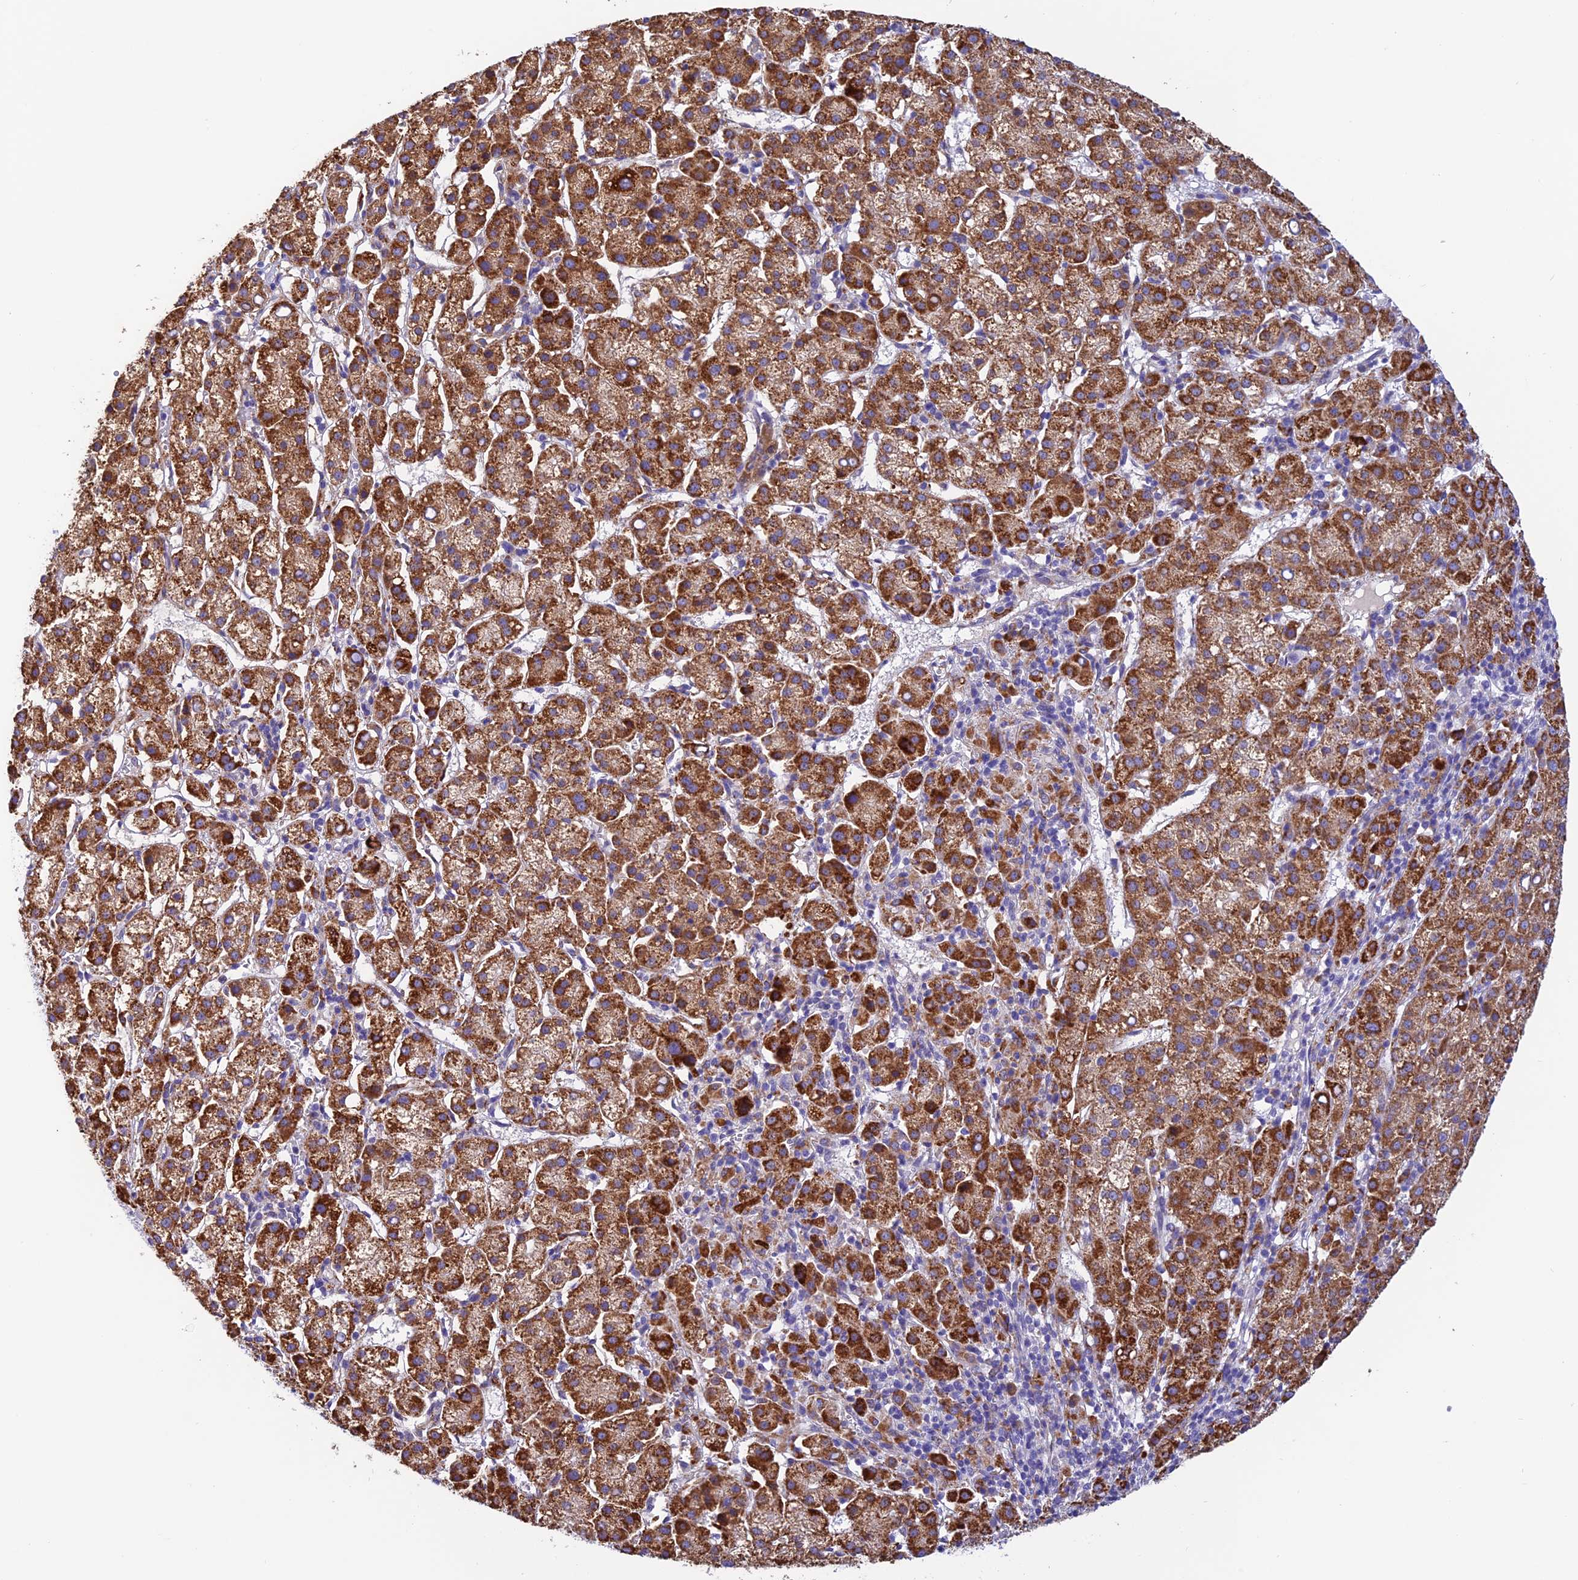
{"staining": {"intensity": "strong", "quantity": ">75%", "location": "cytoplasmic/membranous"}, "tissue": "liver cancer", "cell_type": "Tumor cells", "image_type": "cancer", "snomed": [{"axis": "morphology", "description": "Carcinoma, Hepatocellular, NOS"}, {"axis": "topography", "description": "Liver"}], "caption": "Hepatocellular carcinoma (liver) stained with a brown dye exhibits strong cytoplasmic/membranous positive positivity in approximately >75% of tumor cells.", "gene": "VKORC1", "patient": {"sex": "female", "age": 58}}